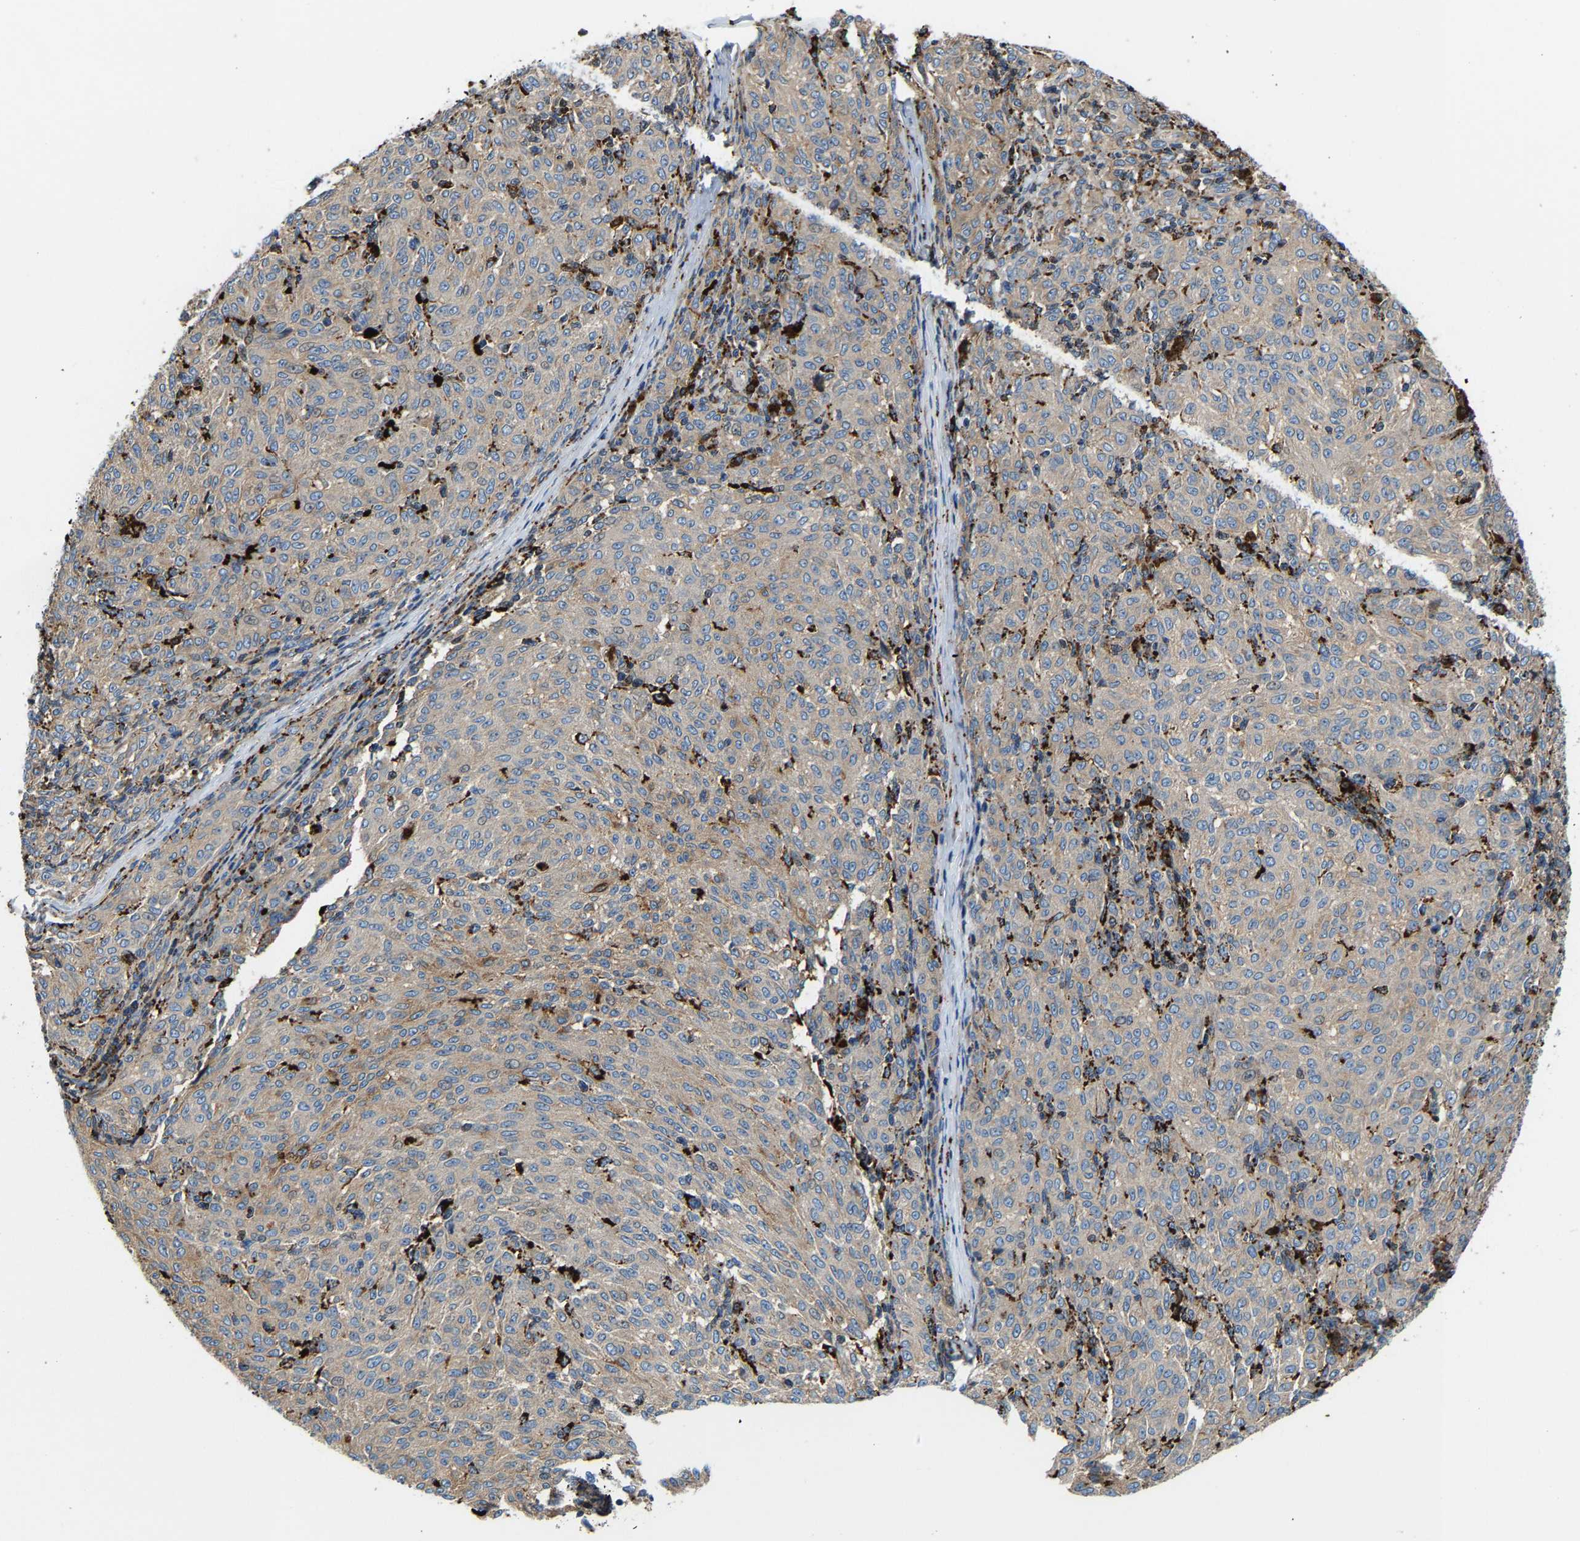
{"staining": {"intensity": "negative", "quantity": "none", "location": "none"}, "tissue": "melanoma", "cell_type": "Tumor cells", "image_type": "cancer", "snomed": [{"axis": "morphology", "description": "Malignant melanoma, NOS"}, {"axis": "topography", "description": "Skin"}], "caption": "Immunohistochemical staining of malignant melanoma demonstrates no significant expression in tumor cells. Nuclei are stained in blue.", "gene": "DPP7", "patient": {"sex": "female", "age": 72}}